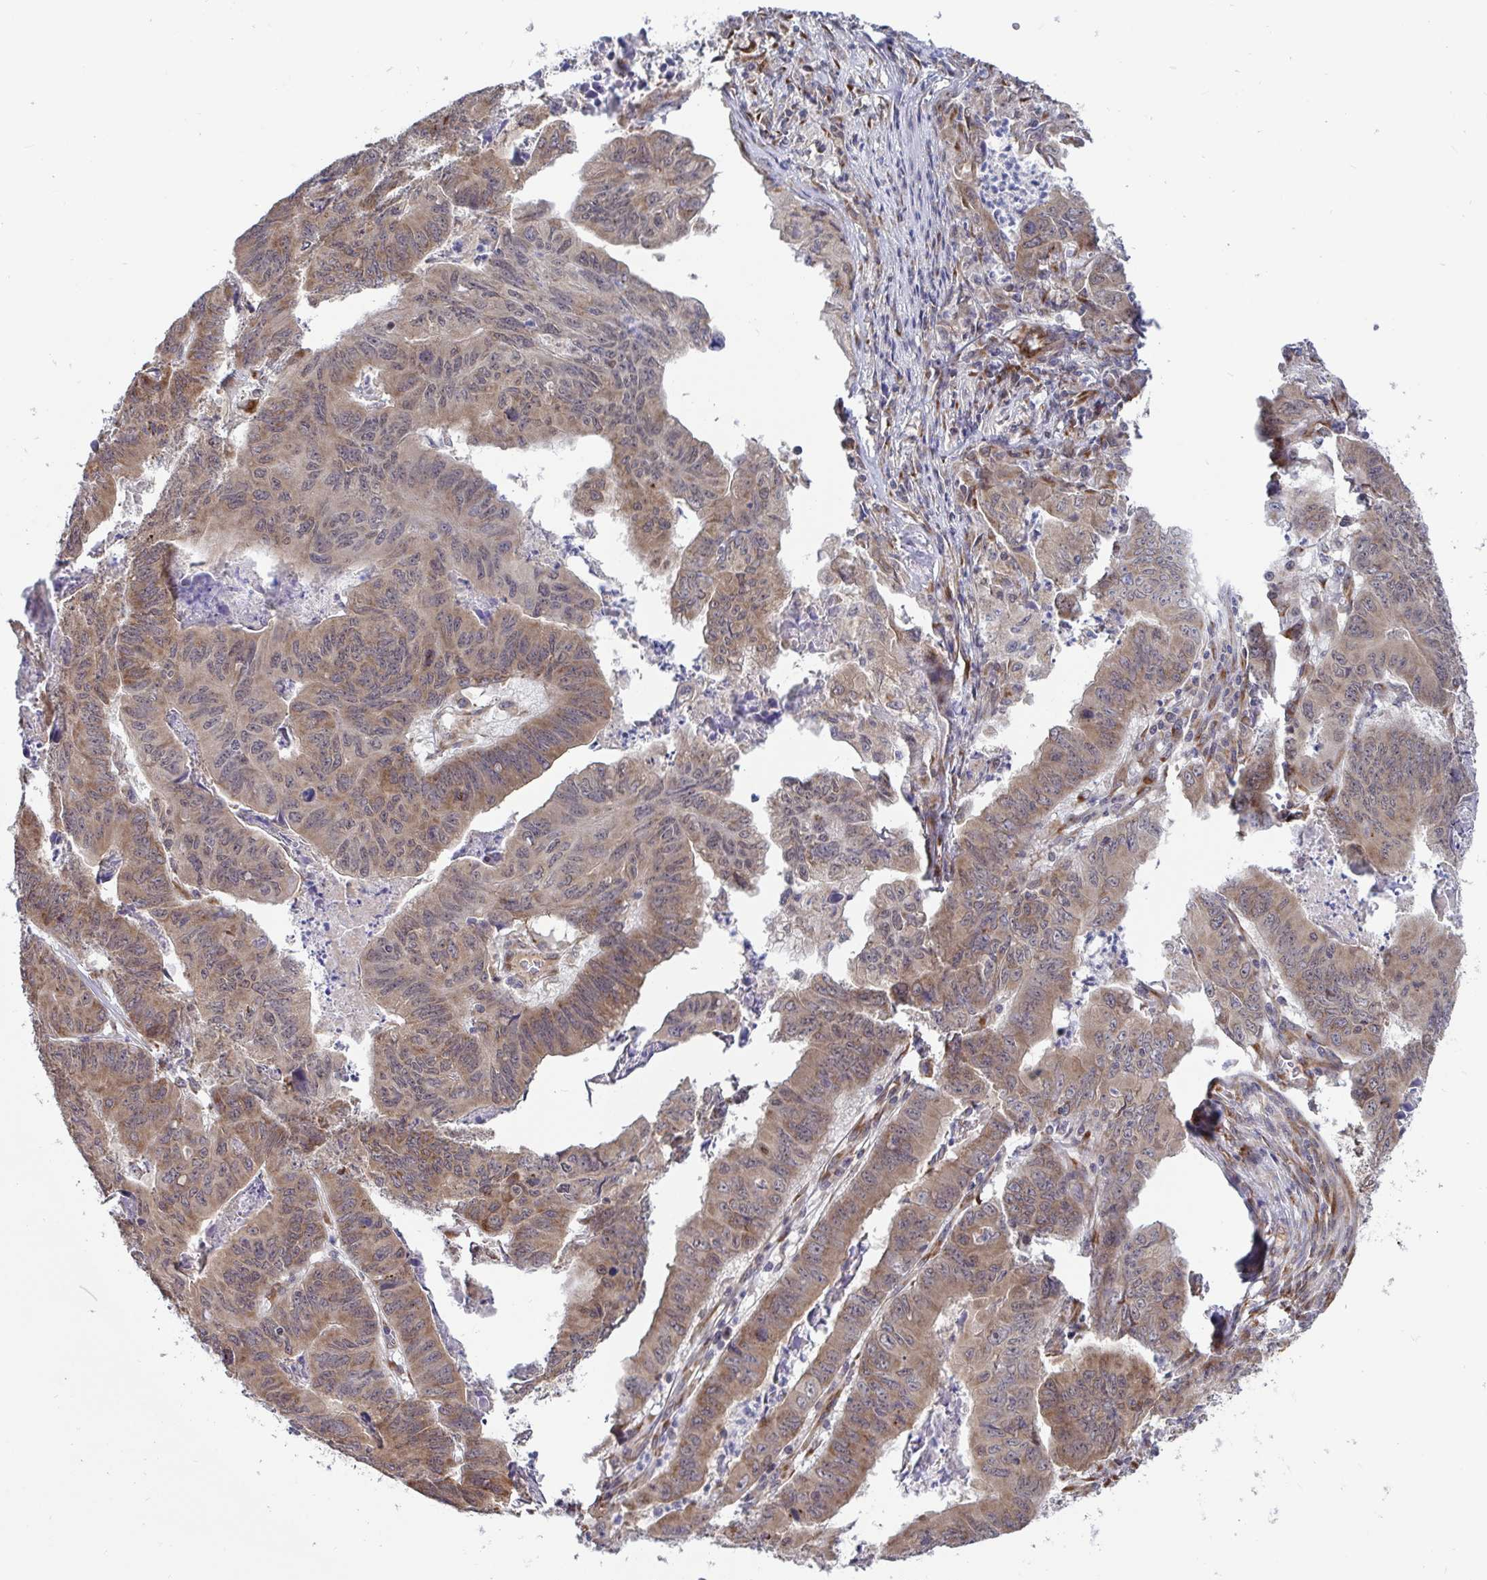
{"staining": {"intensity": "moderate", "quantity": ">75%", "location": "cytoplasmic/membranous"}, "tissue": "stomach cancer", "cell_type": "Tumor cells", "image_type": "cancer", "snomed": [{"axis": "morphology", "description": "Adenocarcinoma, NOS"}, {"axis": "topography", "description": "Stomach, lower"}], "caption": "About >75% of tumor cells in stomach cancer exhibit moderate cytoplasmic/membranous protein expression as visualized by brown immunohistochemical staining.", "gene": "ATP5MJ", "patient": {"sex": "male", "age": 77}}